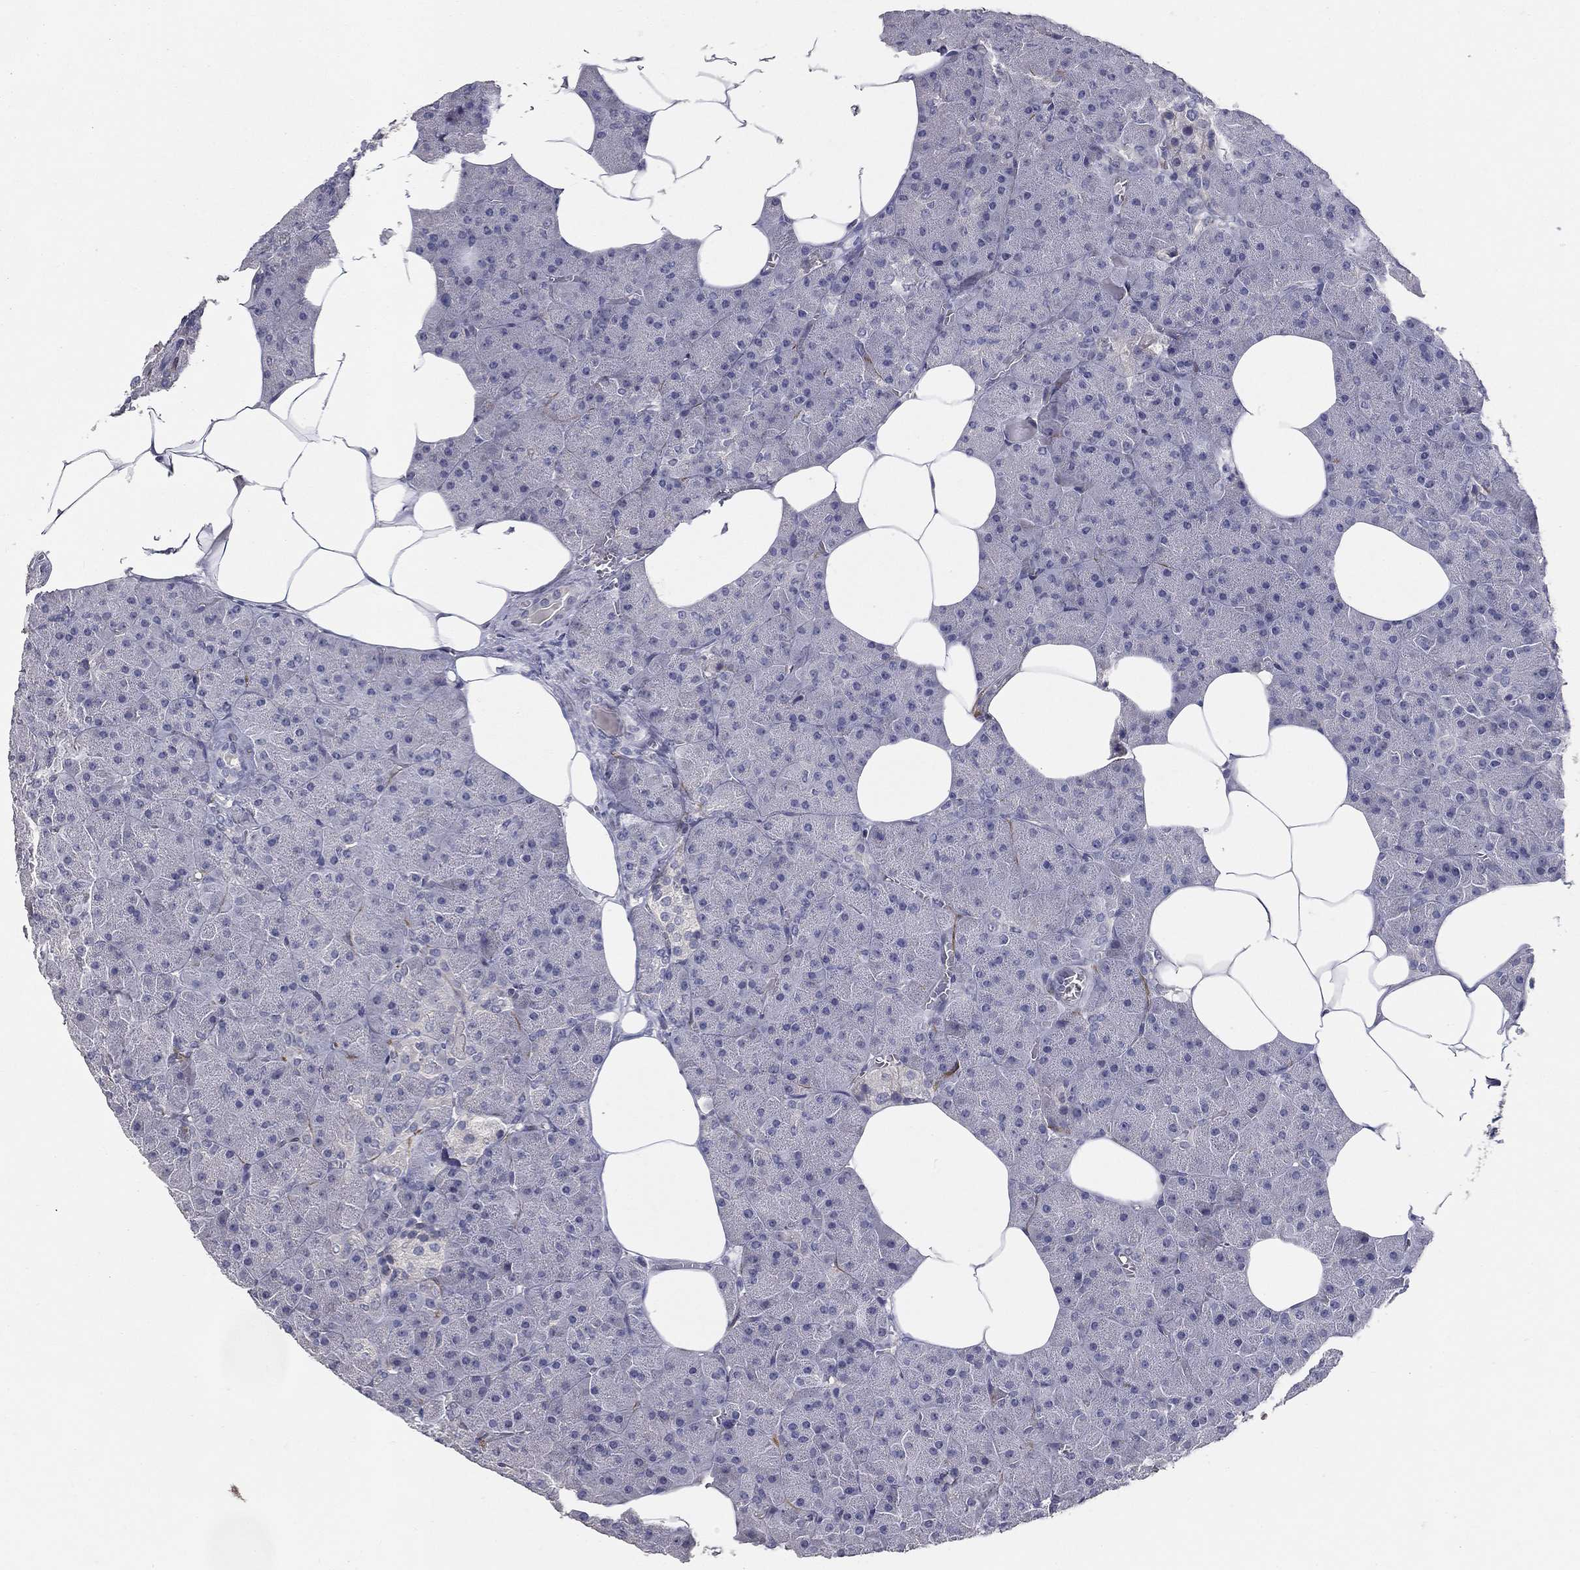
{"staining": {"intensity": "negative", "quantity": "none", "location": "none"}, "tissue": "pancreas", "cell_type": "Exocrine glandular cells", "image_type": "normal", "snomed": [{"axis": "morphology", "description": "Normal tissue, NOS"}, {"axis": "topography", "description": "Pancreas"}], "caption": "Exocrine glandular cells are negative for brown protein staining in benign pancreas. (DAB (3,3'-diaminobenzidine) immunohistochemistry with hematoxylin counter stain).", "gene": "CD274", "patient": {"sex": "male", "age": 61}}